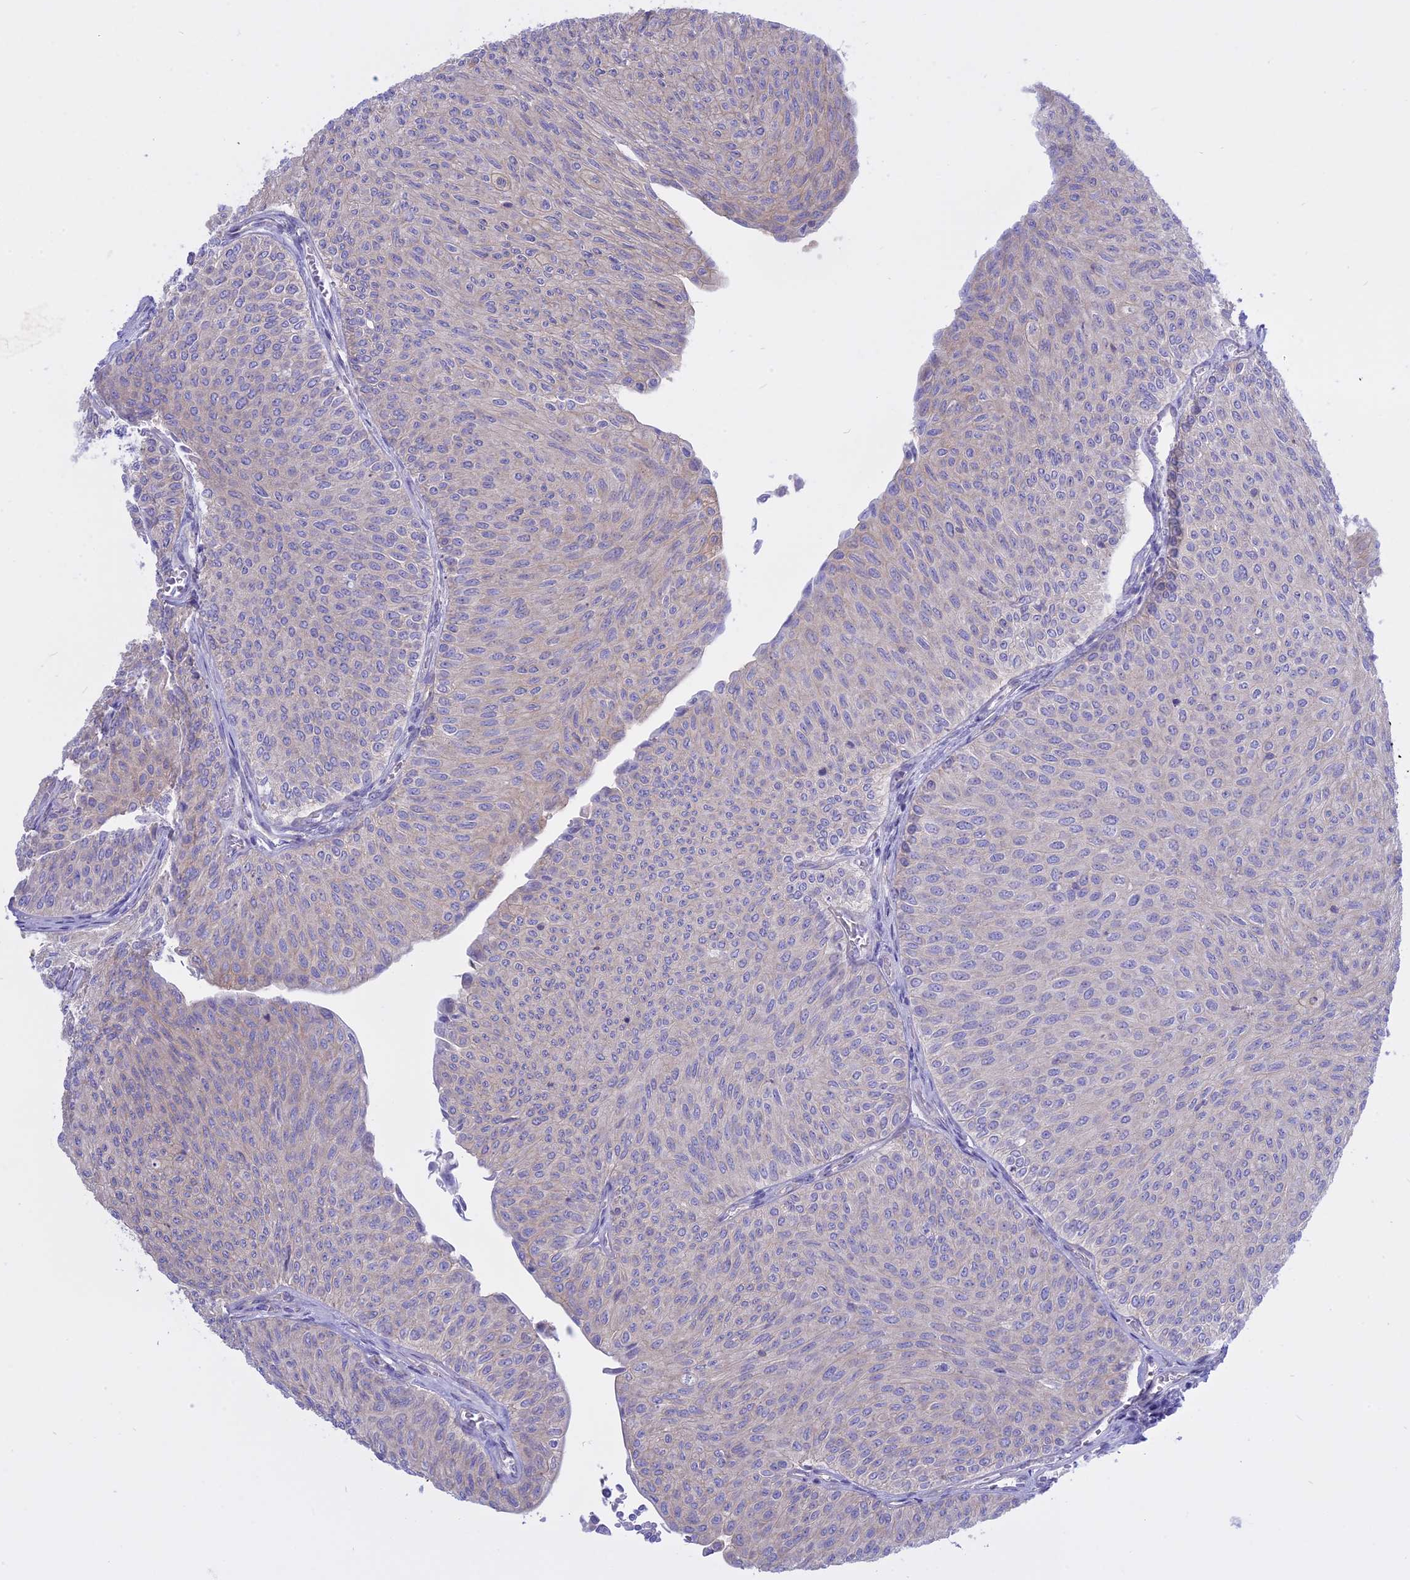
{"staining": {"intensity": "weak", "quantity": "25%-75%", "location": "cytoplasmic/membranous"}, "tissue": "urothelial cancer", "cell_type": "Tumor cells", "image_type": "cancer", "snomed": [{"axis": "morphology", "description": "Urothelial carcinoma, Low grade"}, {"axis": "topography", "description": "Urinary bladder"}], "caption": "A photomicrograph of urothelial carcinoma (low-grade) stained for a protein exhibits weak cytoplasmic/membranous brown staining in tumor cells.", "gene": "AHCYL1", "patient": {"sex": "male", "age": 78}}